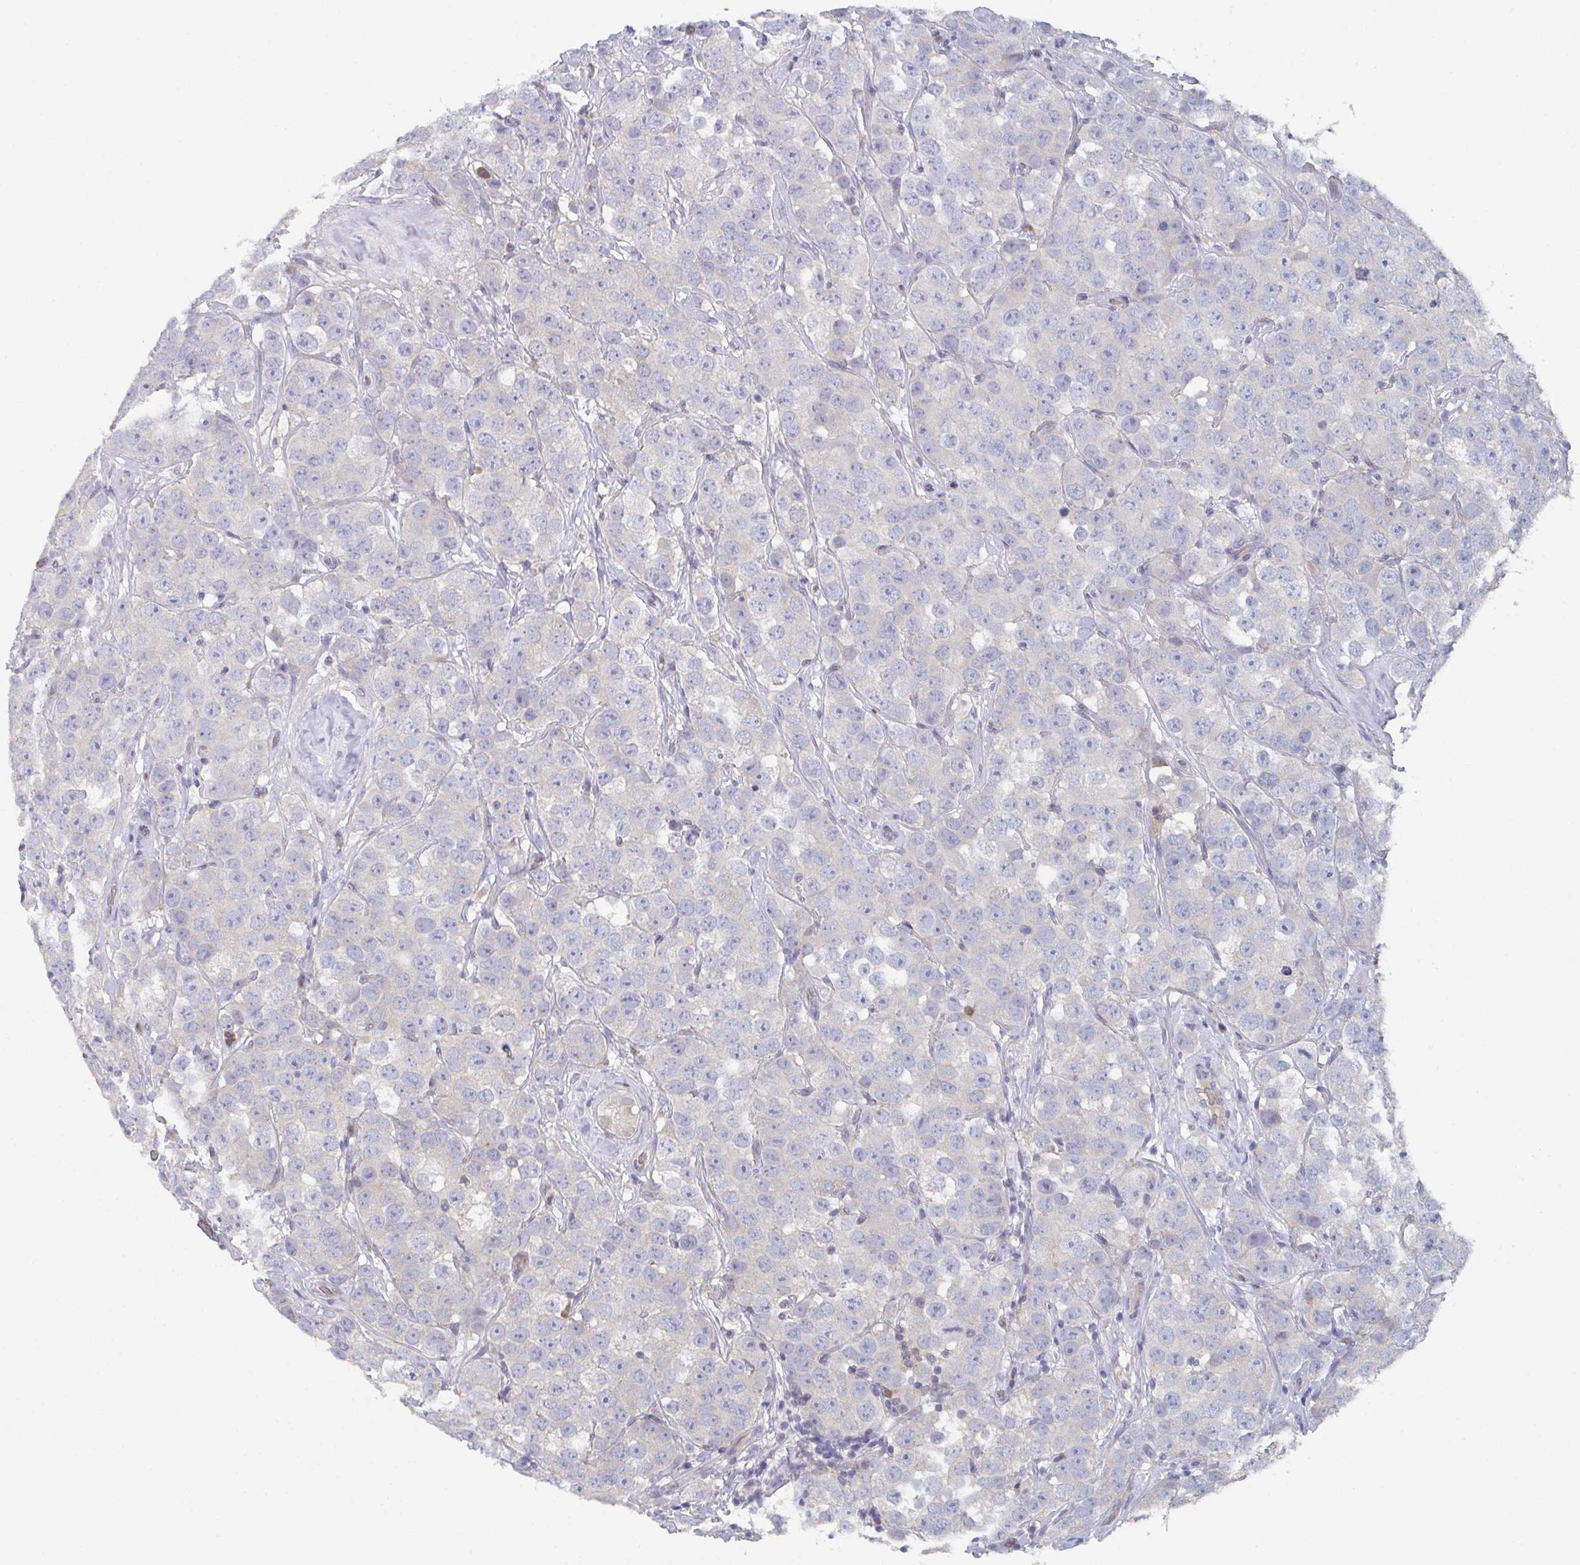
{"staining": {"intensity": "negative", "quantity": "none", "location": "none"}, "tissue": "testis cancer", "cell_type": "Tumor cells", "image_type": "cancer", "snomed": [{"axis": "morphology", "description": "Seminoma, NOS"}, {"axis": "topography", "description": "Testis"}], "caption": "Tumor cells are negative for protein expression in human testis cancer (seminoma). (Brightfield microscopy of DAB IHC at high magnification).", "gene": "ELOVL1", "patient": {"sex": "male", "age": 28}}